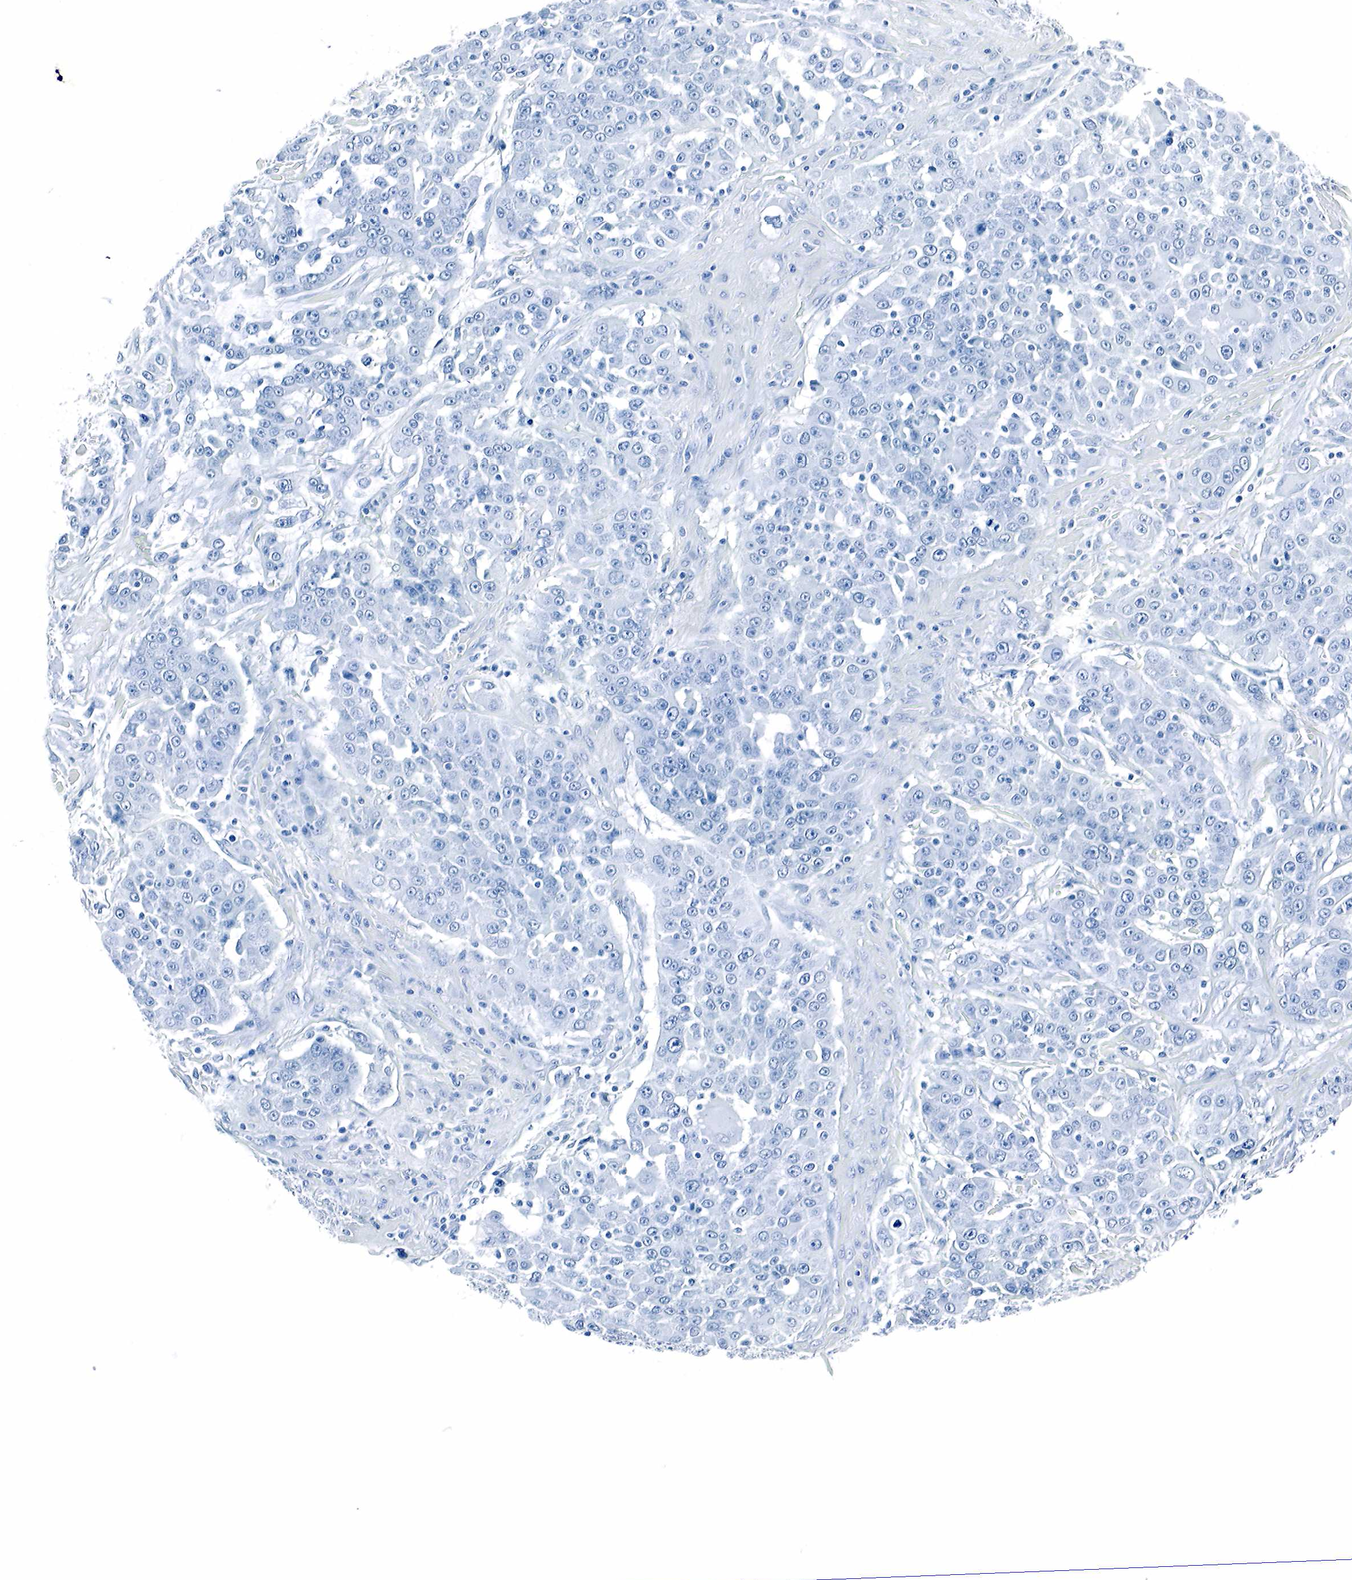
{"staining": {"intensity": "negative", "quantity": "none", "location": "none"}, "tissue": "urothelial cancer", "cell_type": "Tumor cells", "image_type": "cancer", "snomed": [{"axis": "morphology", "description": "Urothelial carcinoma, High grade"}, {"axis": "topography", "description": "Urinary bladder"}], "caption": "Human urothelial carcinoma (high-grade) stained for a protein using IHC exhibits no expression in tumor cells.", "gene": "GAST", "patient": {"sex": "female", "age": 80}}